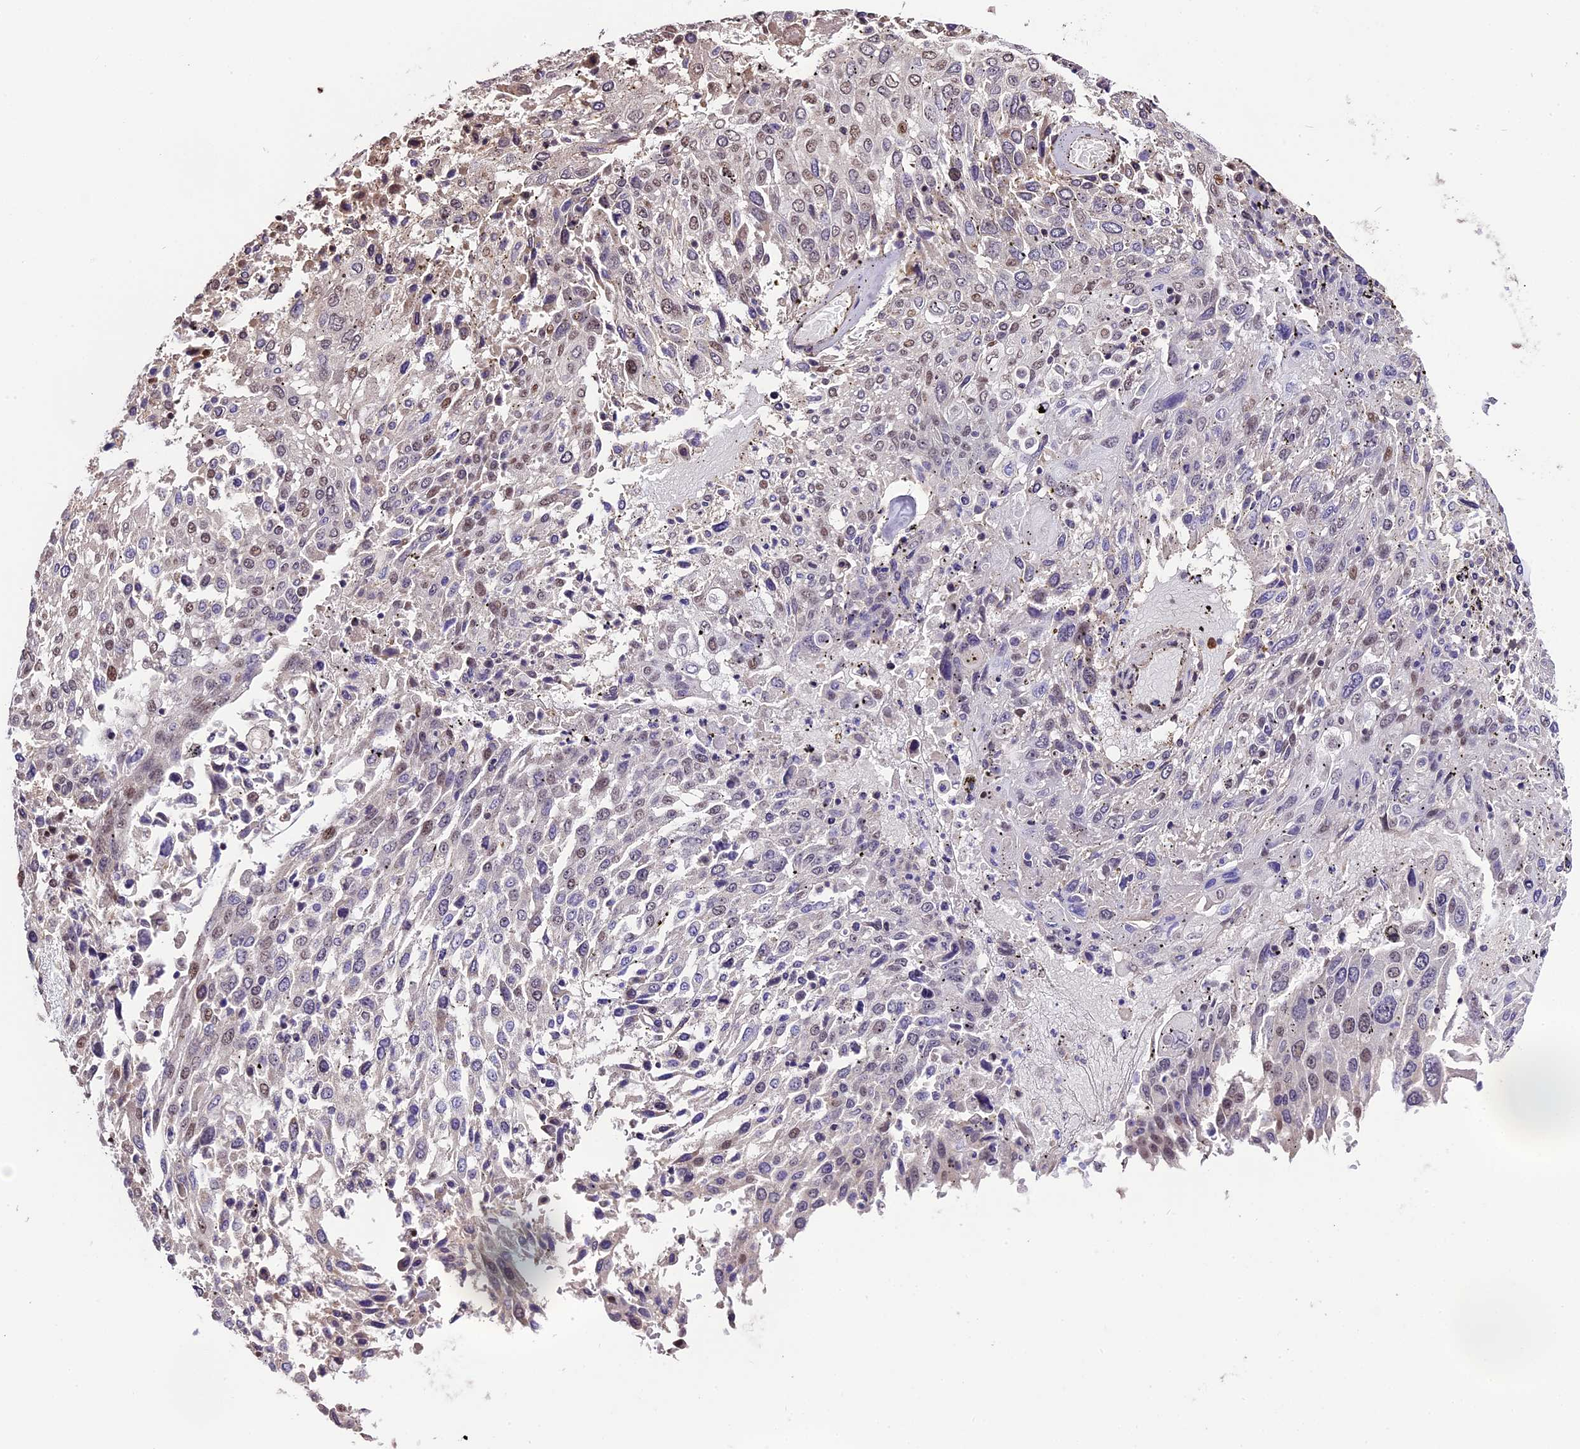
{"staining": {"intensity": "weak", "quantity": "<25%", "location": "nuclear"}, "tissue": "lung cancer", "cell_type": "Tumor cells", "image_type": "cancer", "snomed": [{"axis": "morphology", "description": "Squamous cell carcinoma, NOS"}, {"axis": "topography", "description": "Lung"}], "caption": "There is no significant staining in tumor cells of lung squamous cell carcinoma.", "gene": "POLR3E", "patient": {"sex": "male", "age": 65}}